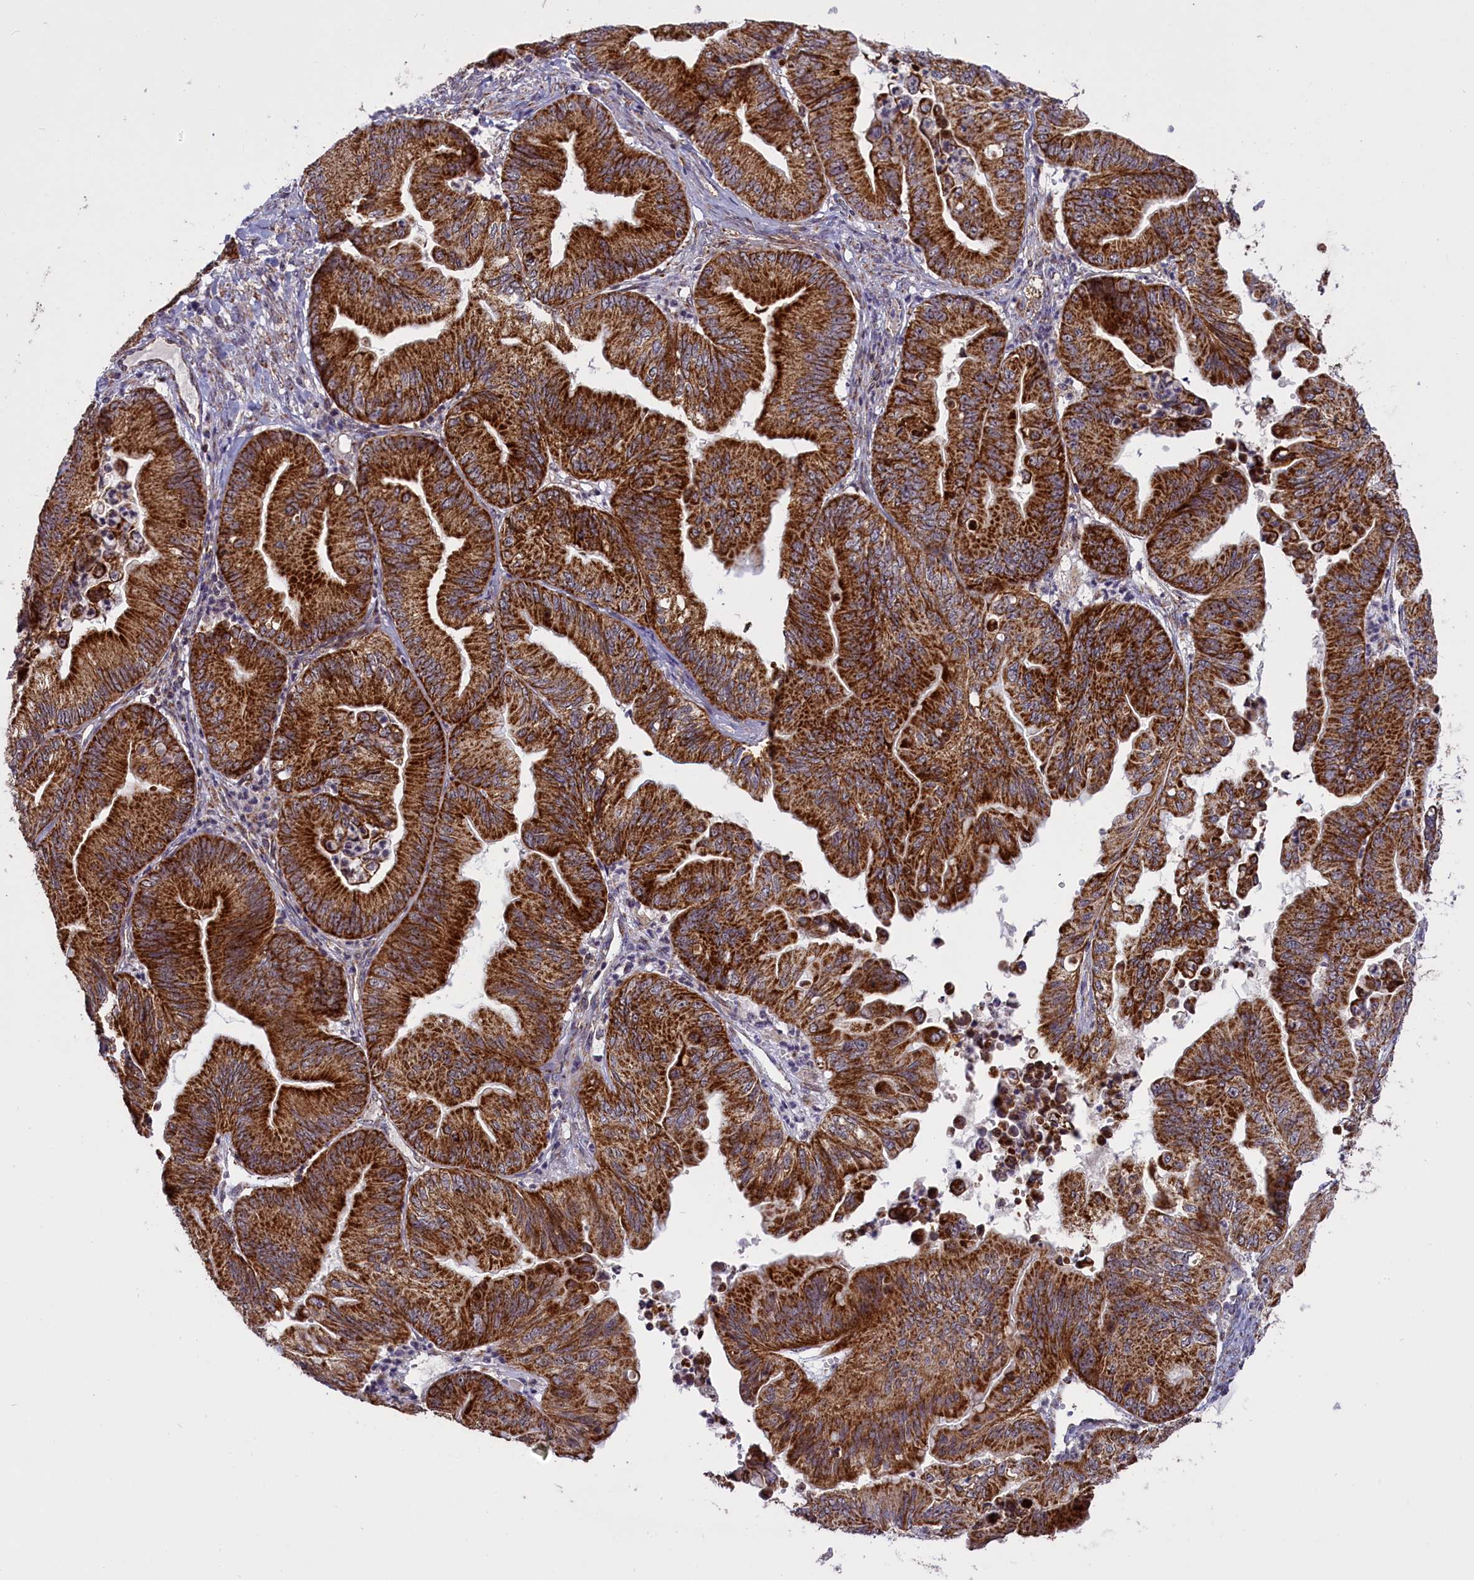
{"staining": {"intensity": "strong", "quantity": ">75%", "location": "cytoplasmic/membranous"}, "tissue": "ovarian cancer", "cell_type": "Tumor cells", "image_type": "cancer", "snomed": [{"axis": "morphology", "description": "Cystadenocarcinoma, mucinous, NOS"}, {"axis": "topography", "description": "Ovary"}], "caption": "This micrograph exhibits mucinous cystadenocarcinoma (ovarian) stained with immunohistochemistry (IHC) to label a protein in brown. The cytoplasmic/membranous of tumor cells show strong positivity for the protein. Nuclei are counter-stained blue.", "gene": "NDUFS5", "patient": {"sex": "female", "age": 71}}